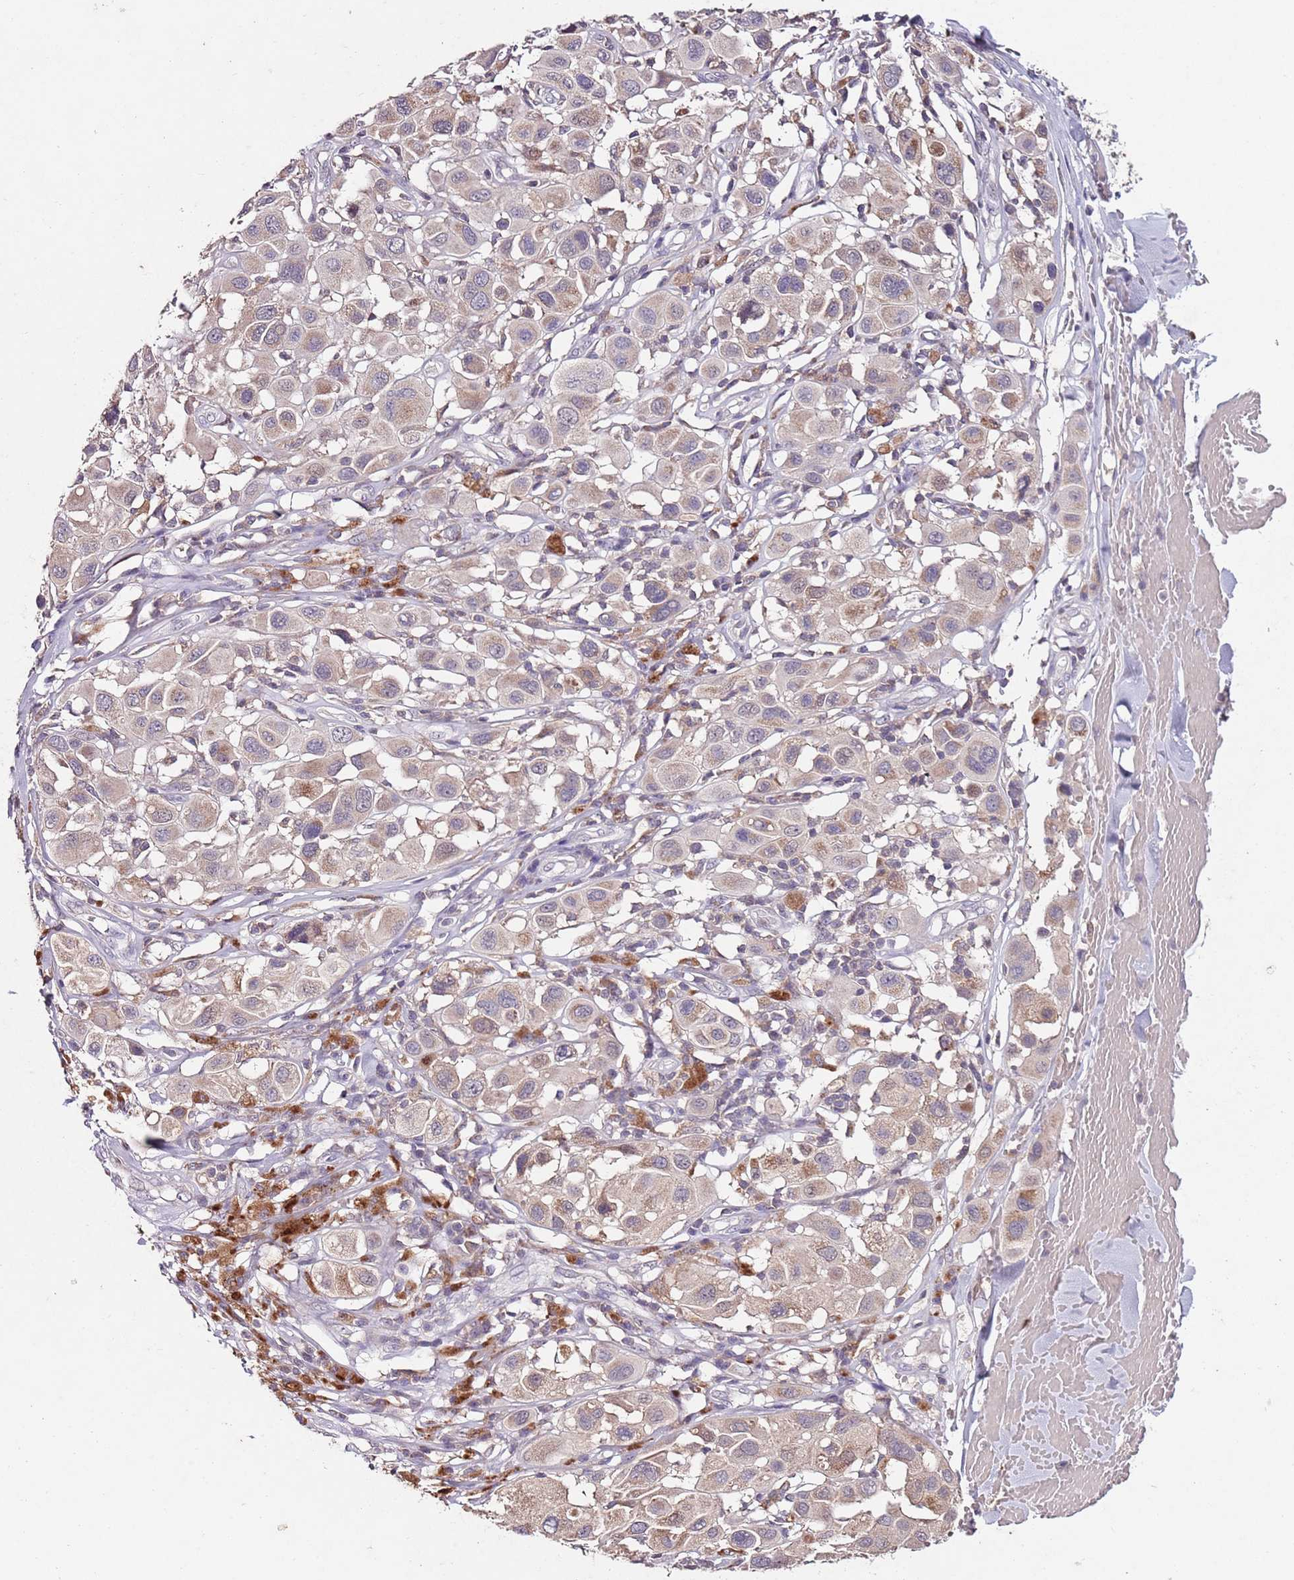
{"staining": {"intensity": "weak", "quantity": "<25%", "location": "cytoplasmic/membranous"}, "tissue": "melanoma", "cell_type": "Tumor cells", "image_type": "cancer", "snomed": [{"axis": "morphology", "description": "Malignant melanoma, Metastatic site"}, {"axis": "topography", "description": "Skin"}], "caption": "The immunohistochemistry (IHC) micrograph has no significant staining in tumor cells of melanoma tissue. (Immunohistochemistry (ihc), brightfield microscopy, high magnification).", "gene": "NRDE2", "patient": {"sex": "male", "age": 41}}